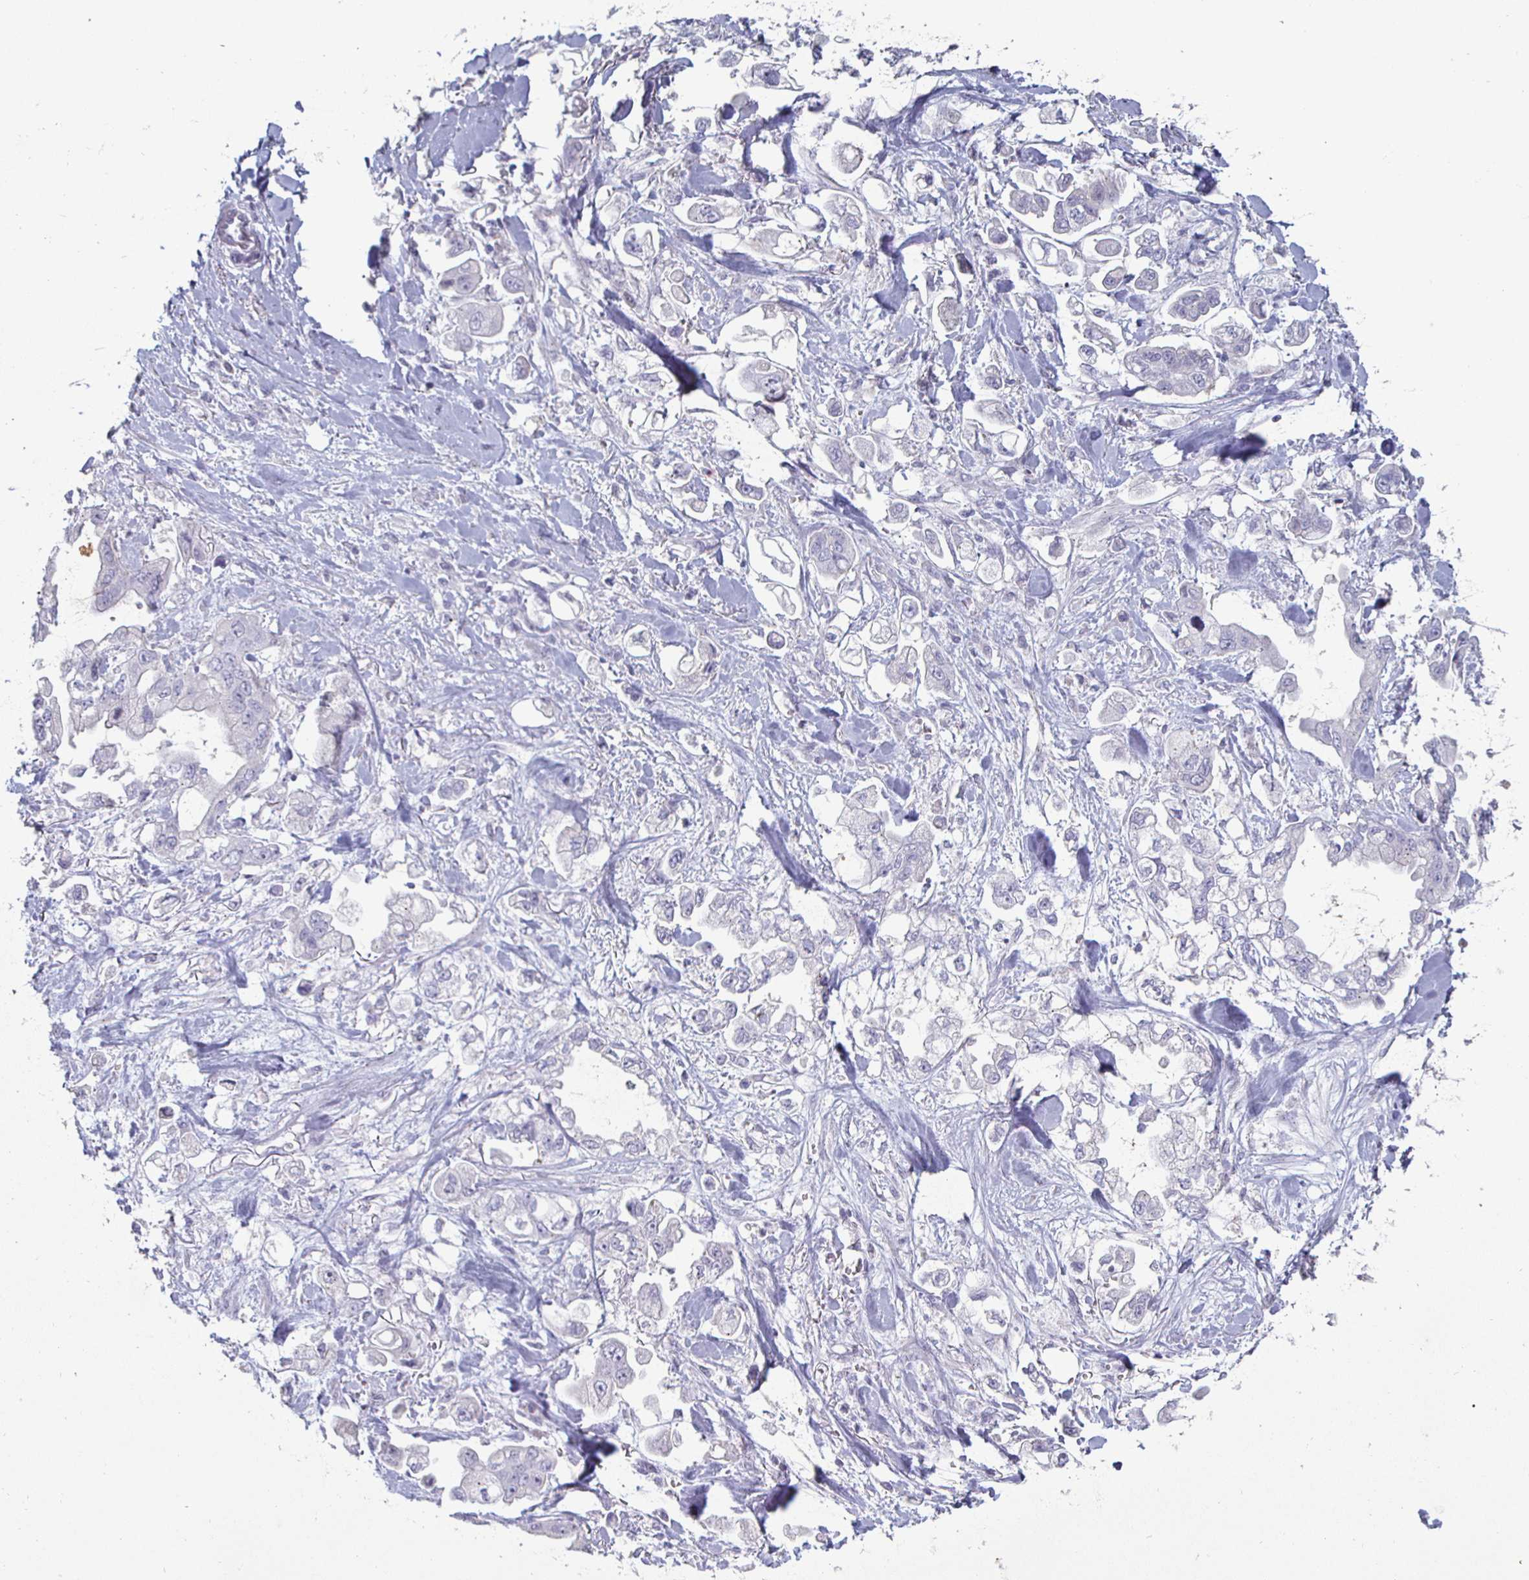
{"staining": {"intensity": "negative", "quantity": "none", "location": "none"}, "tissue": "stomach cancer", "cell_type": "Tumor cells", "image_type": "cancer", "snomed": [{"axis": "morphology", "description": "Adenocarcinoma, NOS"}, {"axis": "topography", "description": "Stomach"}], "caption": "Immunohistochemistry of stomach adenocarcinoma displays no staining in tumor cells.", "gene": "DMRTB1", "patient": {"sex": "male", "age": 62}}